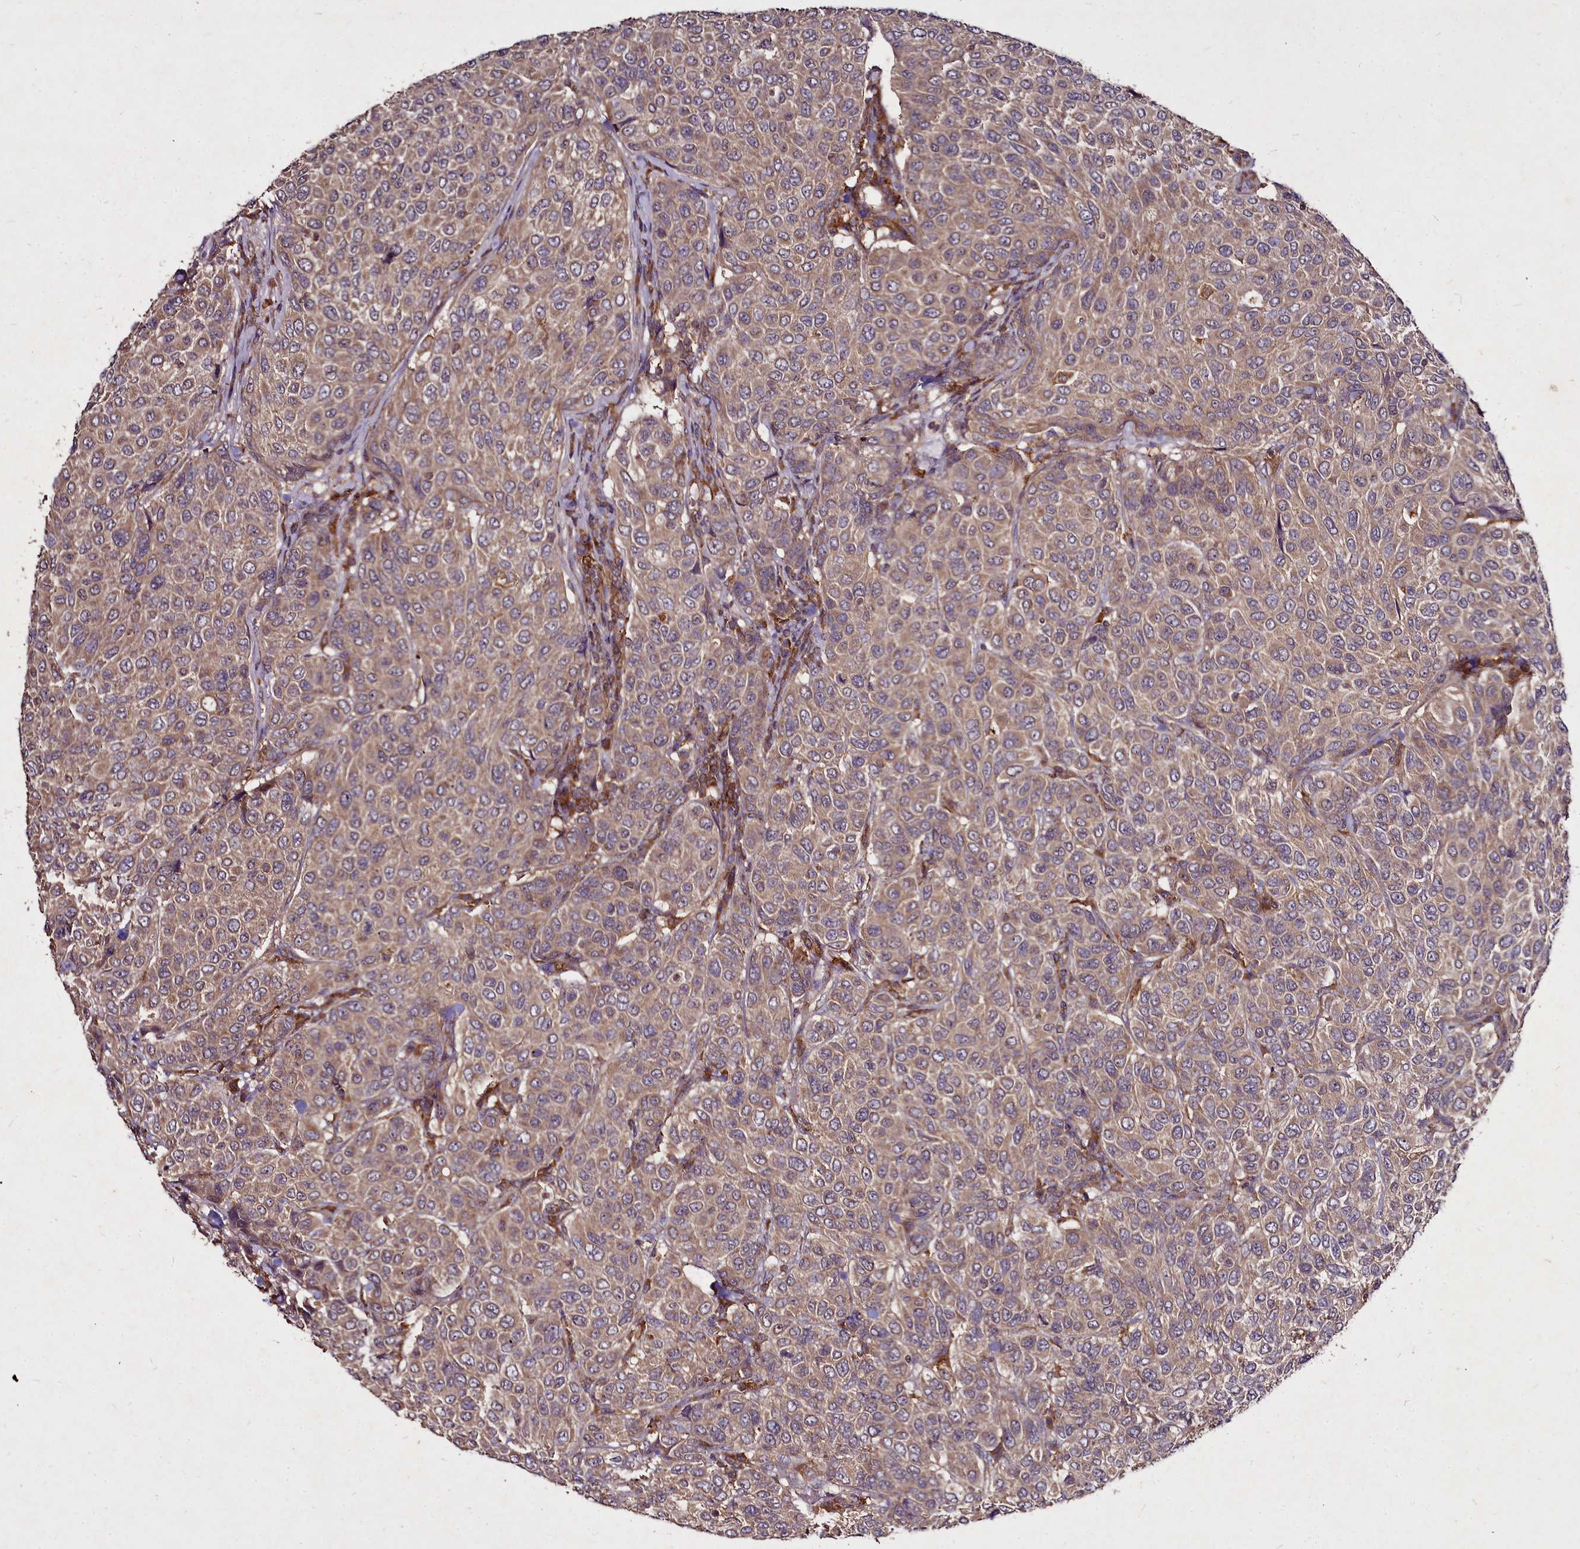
{"staining": {"intensity": "weak", "quantity": ">75%", "location": "cytoplasmic/membranous"}, "tissue": "breast cancer", "cell_type": "Tumor cells", "image_type": "cancer", "snomed": [{"axis": "morphology", "description": "Duct carcinoma"}, {"axis": "topography", "description": "Breast"}], "caption": "Immunohistochemistry image of human breast cancer stained for a protein (brown), which reveals low levels of weak cytoplasmic/membranous staining in about >75% of tumor cells.", "gene": "NCKAP1L", "patient": {"sex": "female", "age": 55}}